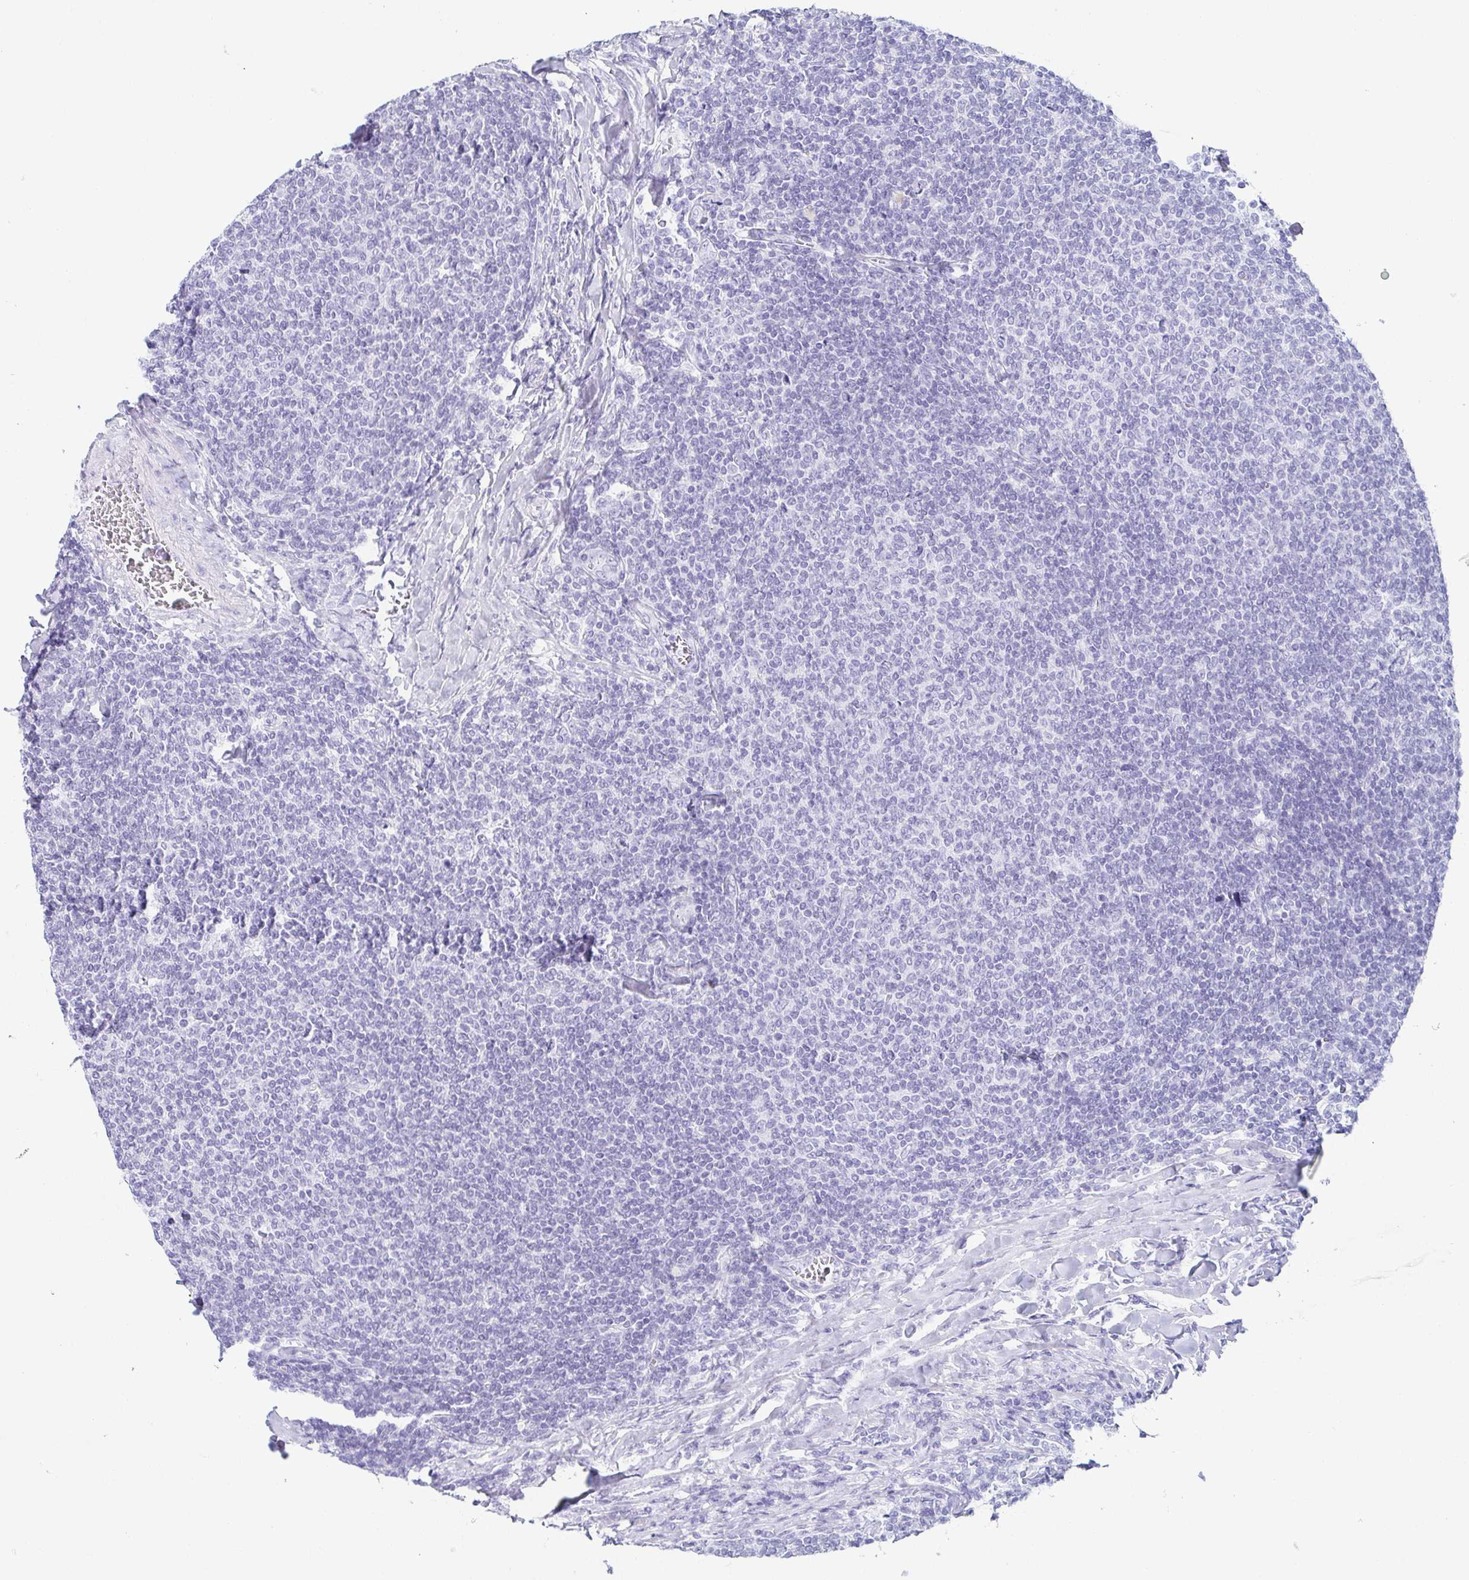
{"staining": {"intensity": "negative", "quantity": "none", "location": "none"}, "tissue": "lymphoma", "cell_type": "Tumor cells", "image_type": "cancer", "snomed": [{"axis": "morphology", "description": "Malignant lymphoma, non-Hodgkin's type, Low grade"}, {"axis": "topography", "description": "Lymph node"}], "caption": "DAB immunohistochemical staining of low-grade malignant lymphoma, non-Hodgkin's type reveals no significant expression in tumor cells.", "gene": "ZG16B", "patient": {"sex": "male", "age": 52}}